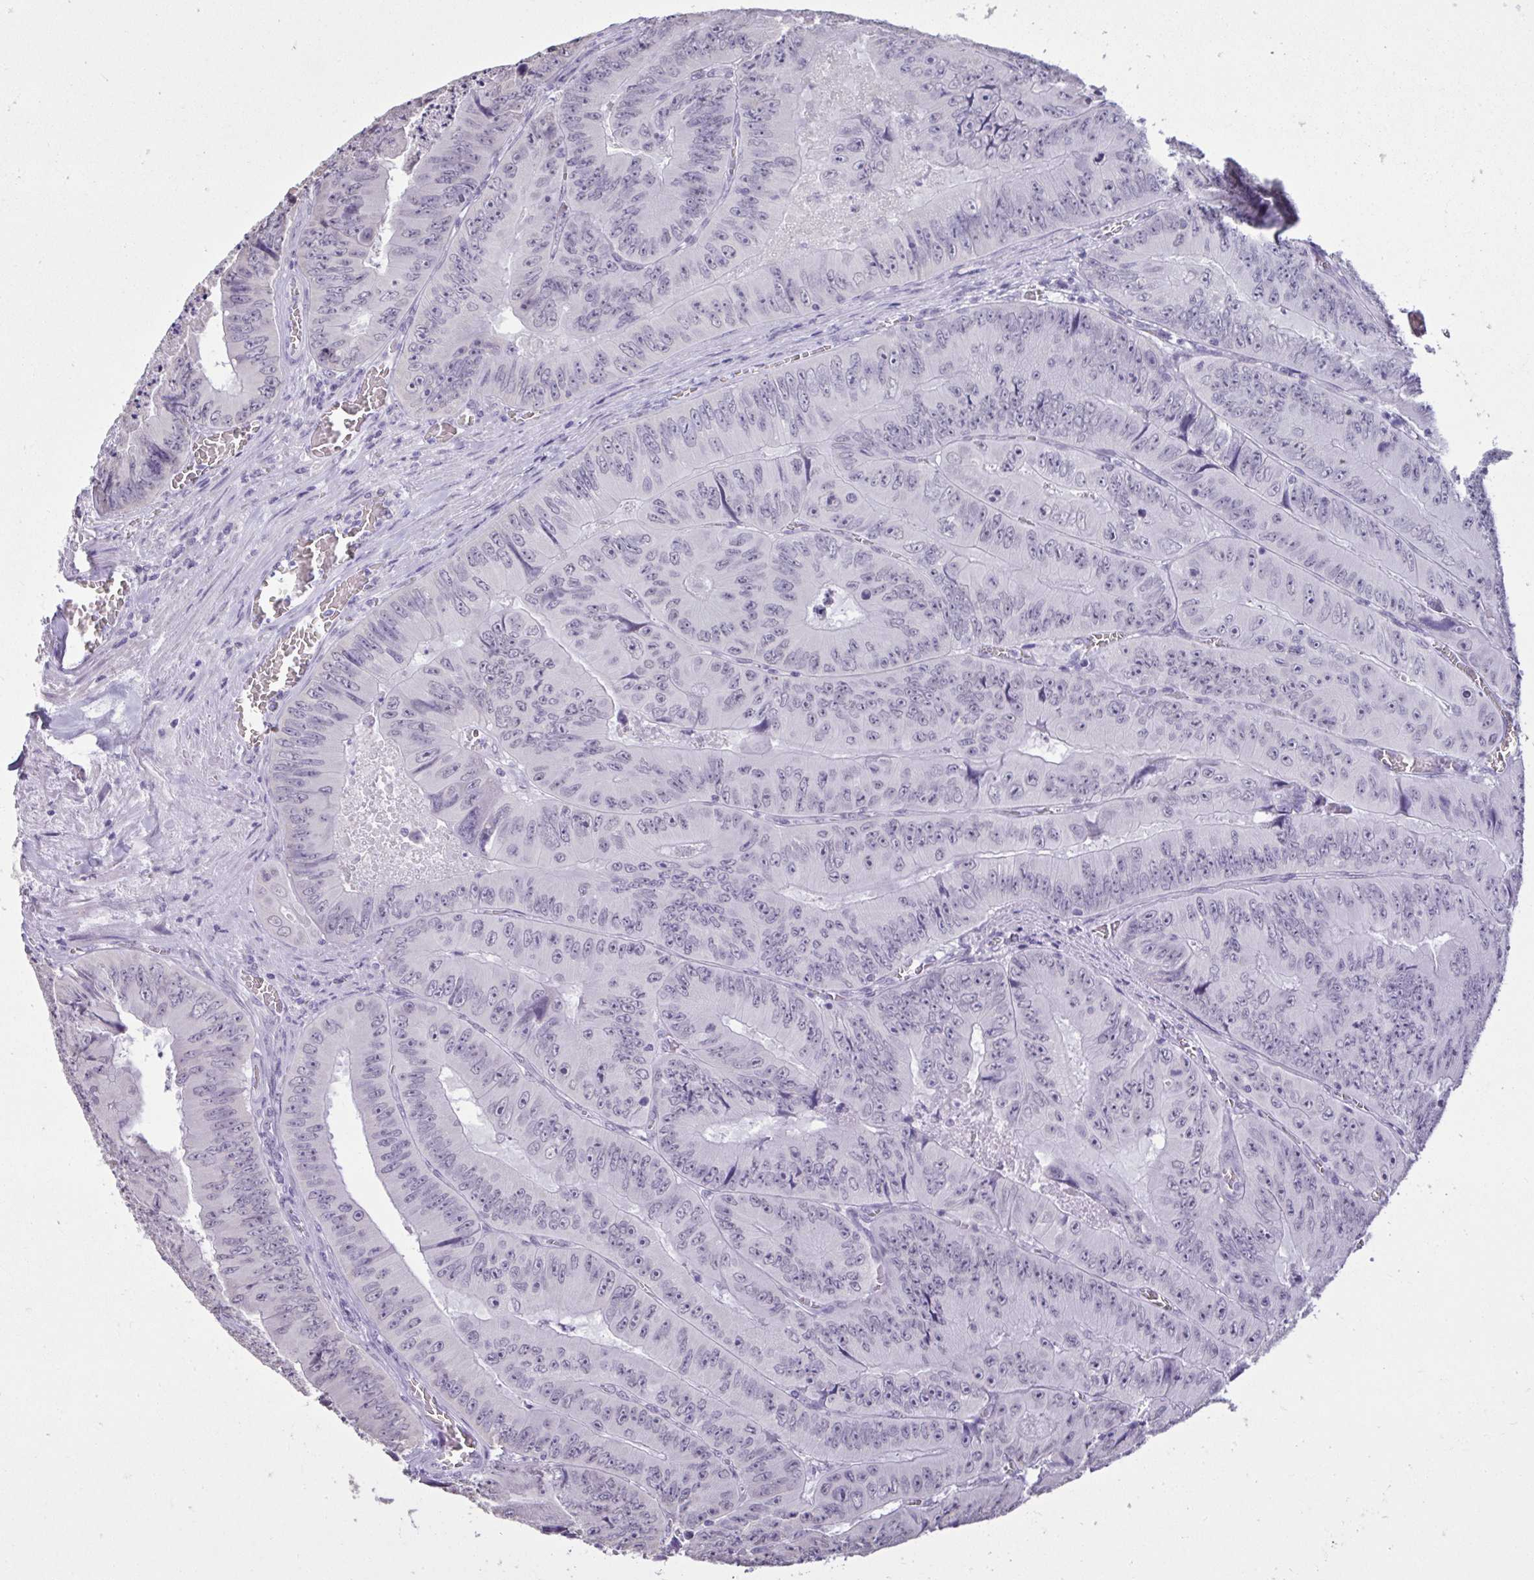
{"staining": {"intensity": "negative", "quantity": "none", "location": "none"}, "tissue": "colorectal cancer", "cell_type": "Tumor cells", "image_type": "cancer", "snomed": [{"axis": "morphology", "description": "Adenocarcinoma, NOS"}, {"axis": "topography", "description": "Colon"}], "caption": "A high-resolution micrograph shows immunohistochemistry staining of colorectal cancer (adenocarcinoma), which shows no significant expression in tumor cells.", "gene": "NPPA", "patient": {"sex": "female", "age": 84}}